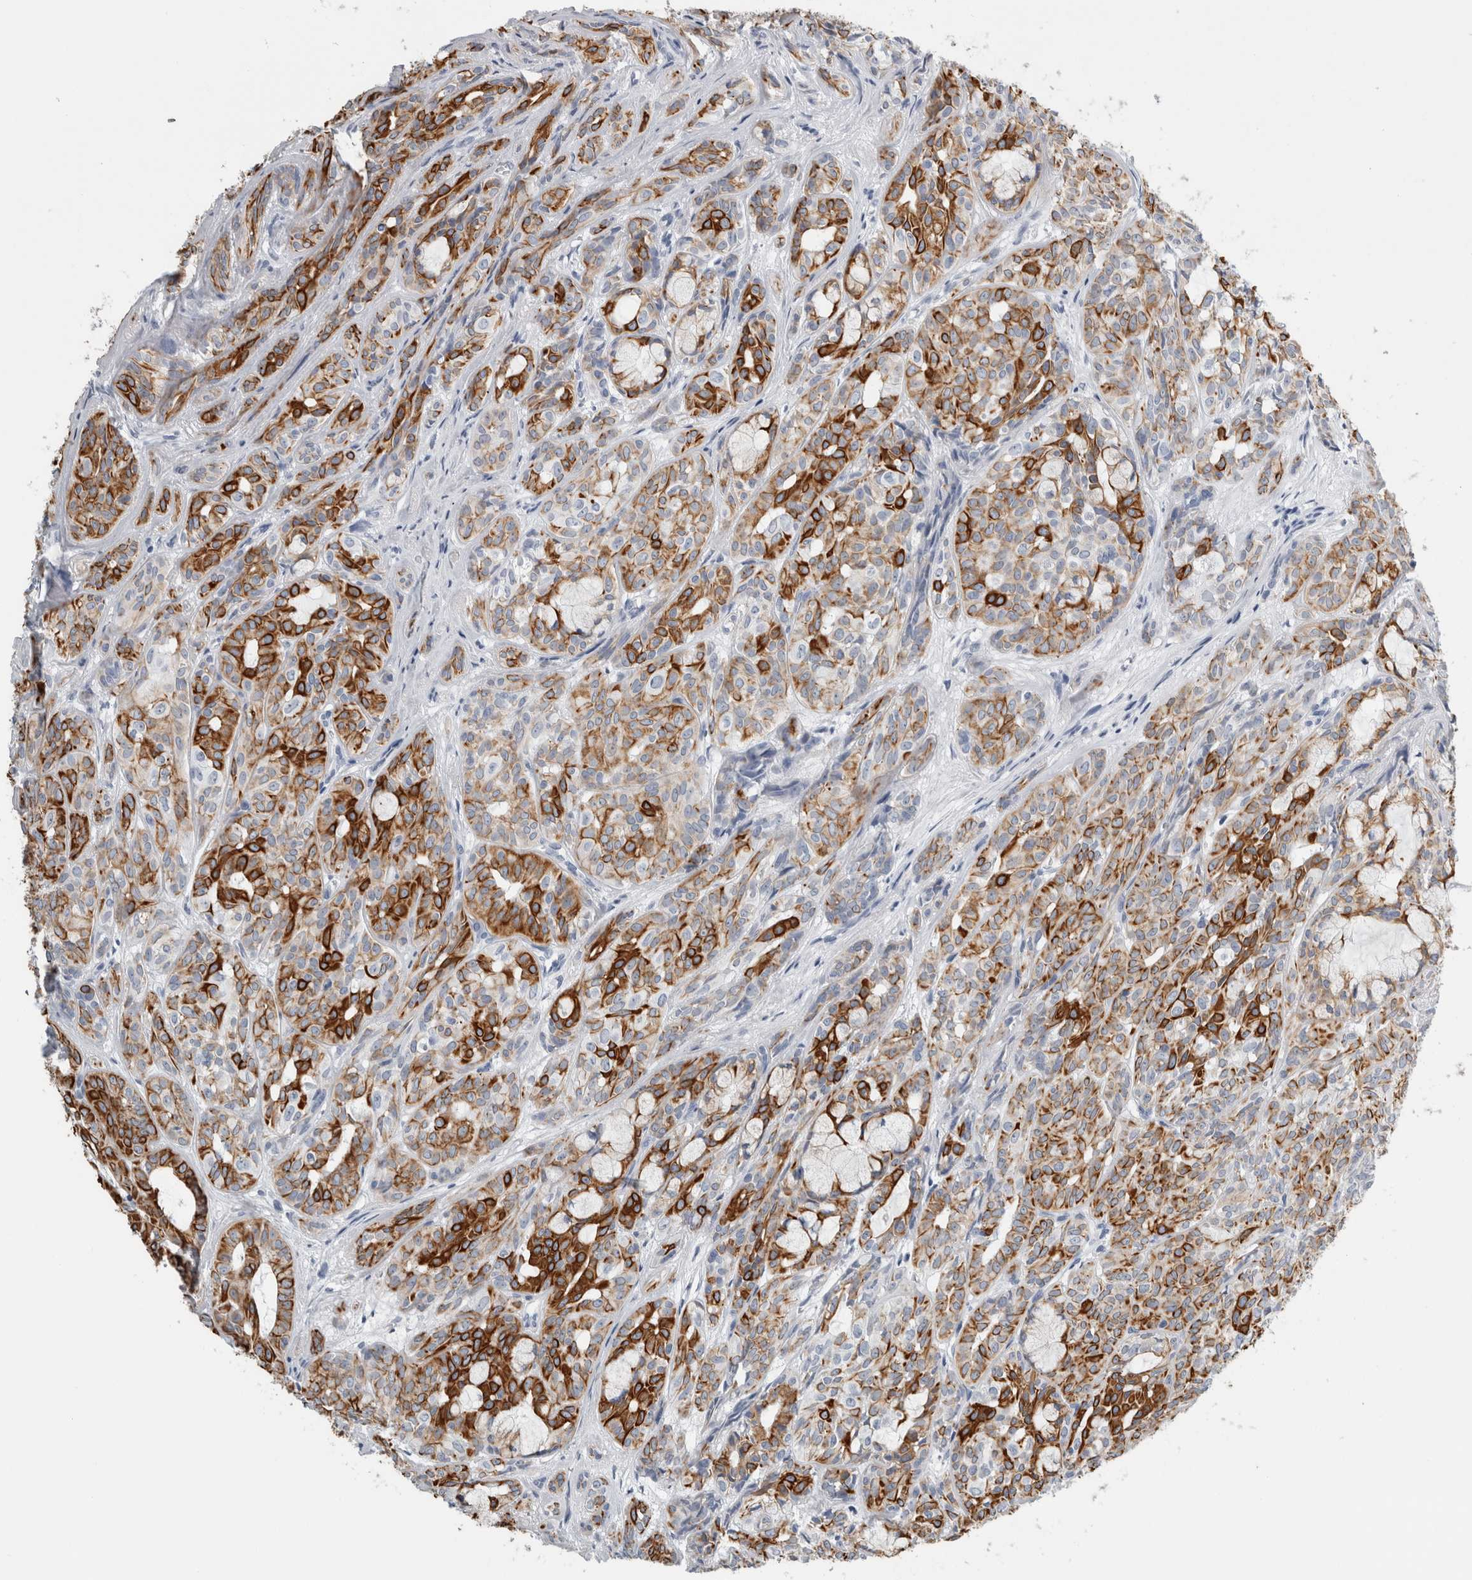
{"staining": {"intensity": "strong", "quantity": "25%-75%", "location": "cytoplasmic/membranous"}, "tissue": "head and neck cancer", "cell_type": "Tumor cells", "image_type": "cancer", "snomed": [{"axis": "morphology", "description": "Adenocarcinoma, NOS"}, {"axis": "topography", "description": "Salivary gland, NOS"}, {"axis": "topography", "description": "Head-Neck"}], "caption": "Protein analysis of head and neck cancer (adenocarcinoma) tissue shows strong cytoplasmic/membranous expression in approximately 25%-75% of tumor cells.", "gene": "RPH3AL", "patient": {"sex": "female", "age": 76}}